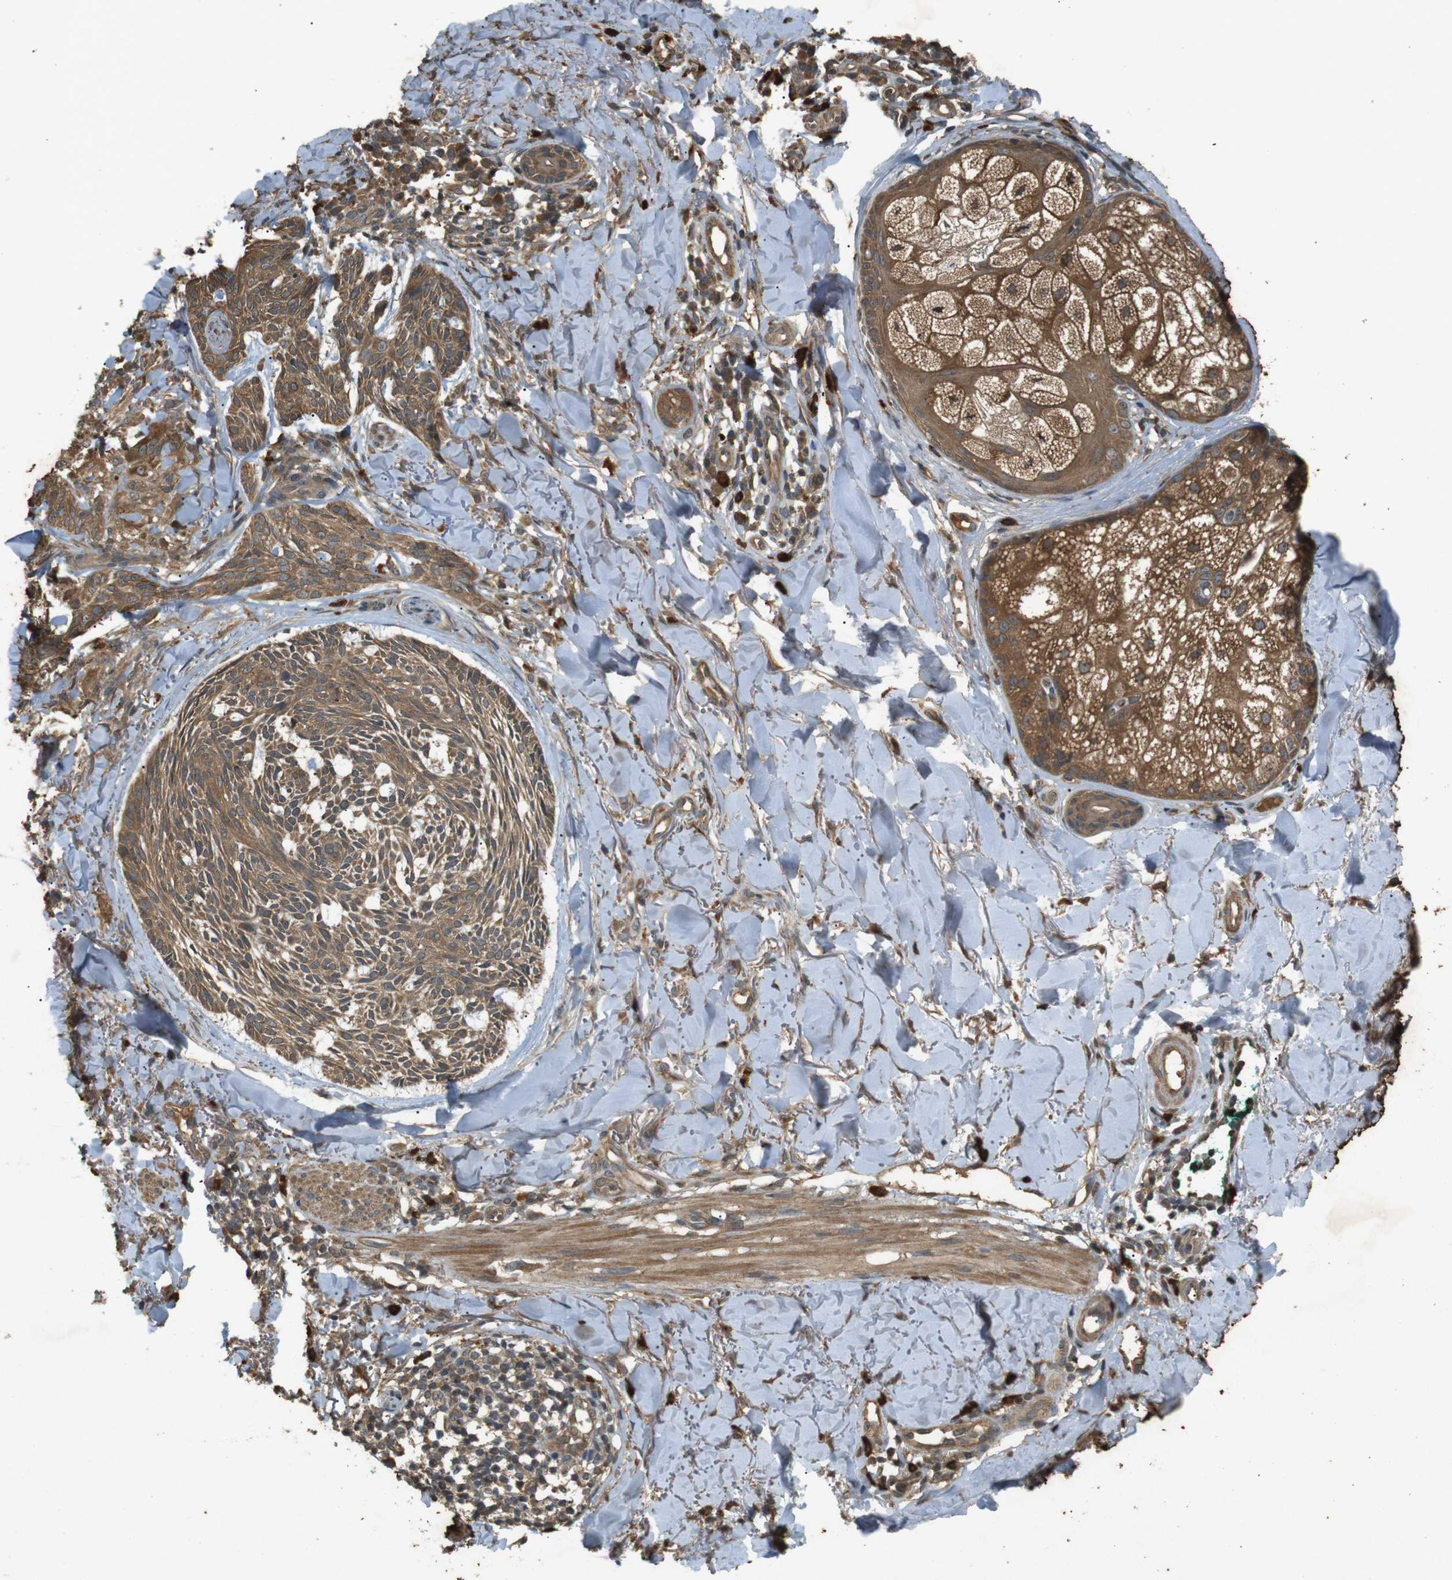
{"staining": {"intensity": "moderate", "quantity": ">75%", "location": "cytoplasmic/membranous"}, "tissue": "skin cancer", "cell_type": "Tumor cells", "image_type": "cancer", "snomed": [{"axis": "morphology", "description": "Basal cell carcinoma"}, {"axis": "topography", "description": "Skin"}], "caption": "An image of human skin cancer (basal cell carcinoma) stained for a protein reveals moderate cytoplasmic/membranous brown staining in tumor cells. Nuclei are stained in blue.", "gene": "TAP1", "patient": {"sex": "male", "age": 43}}